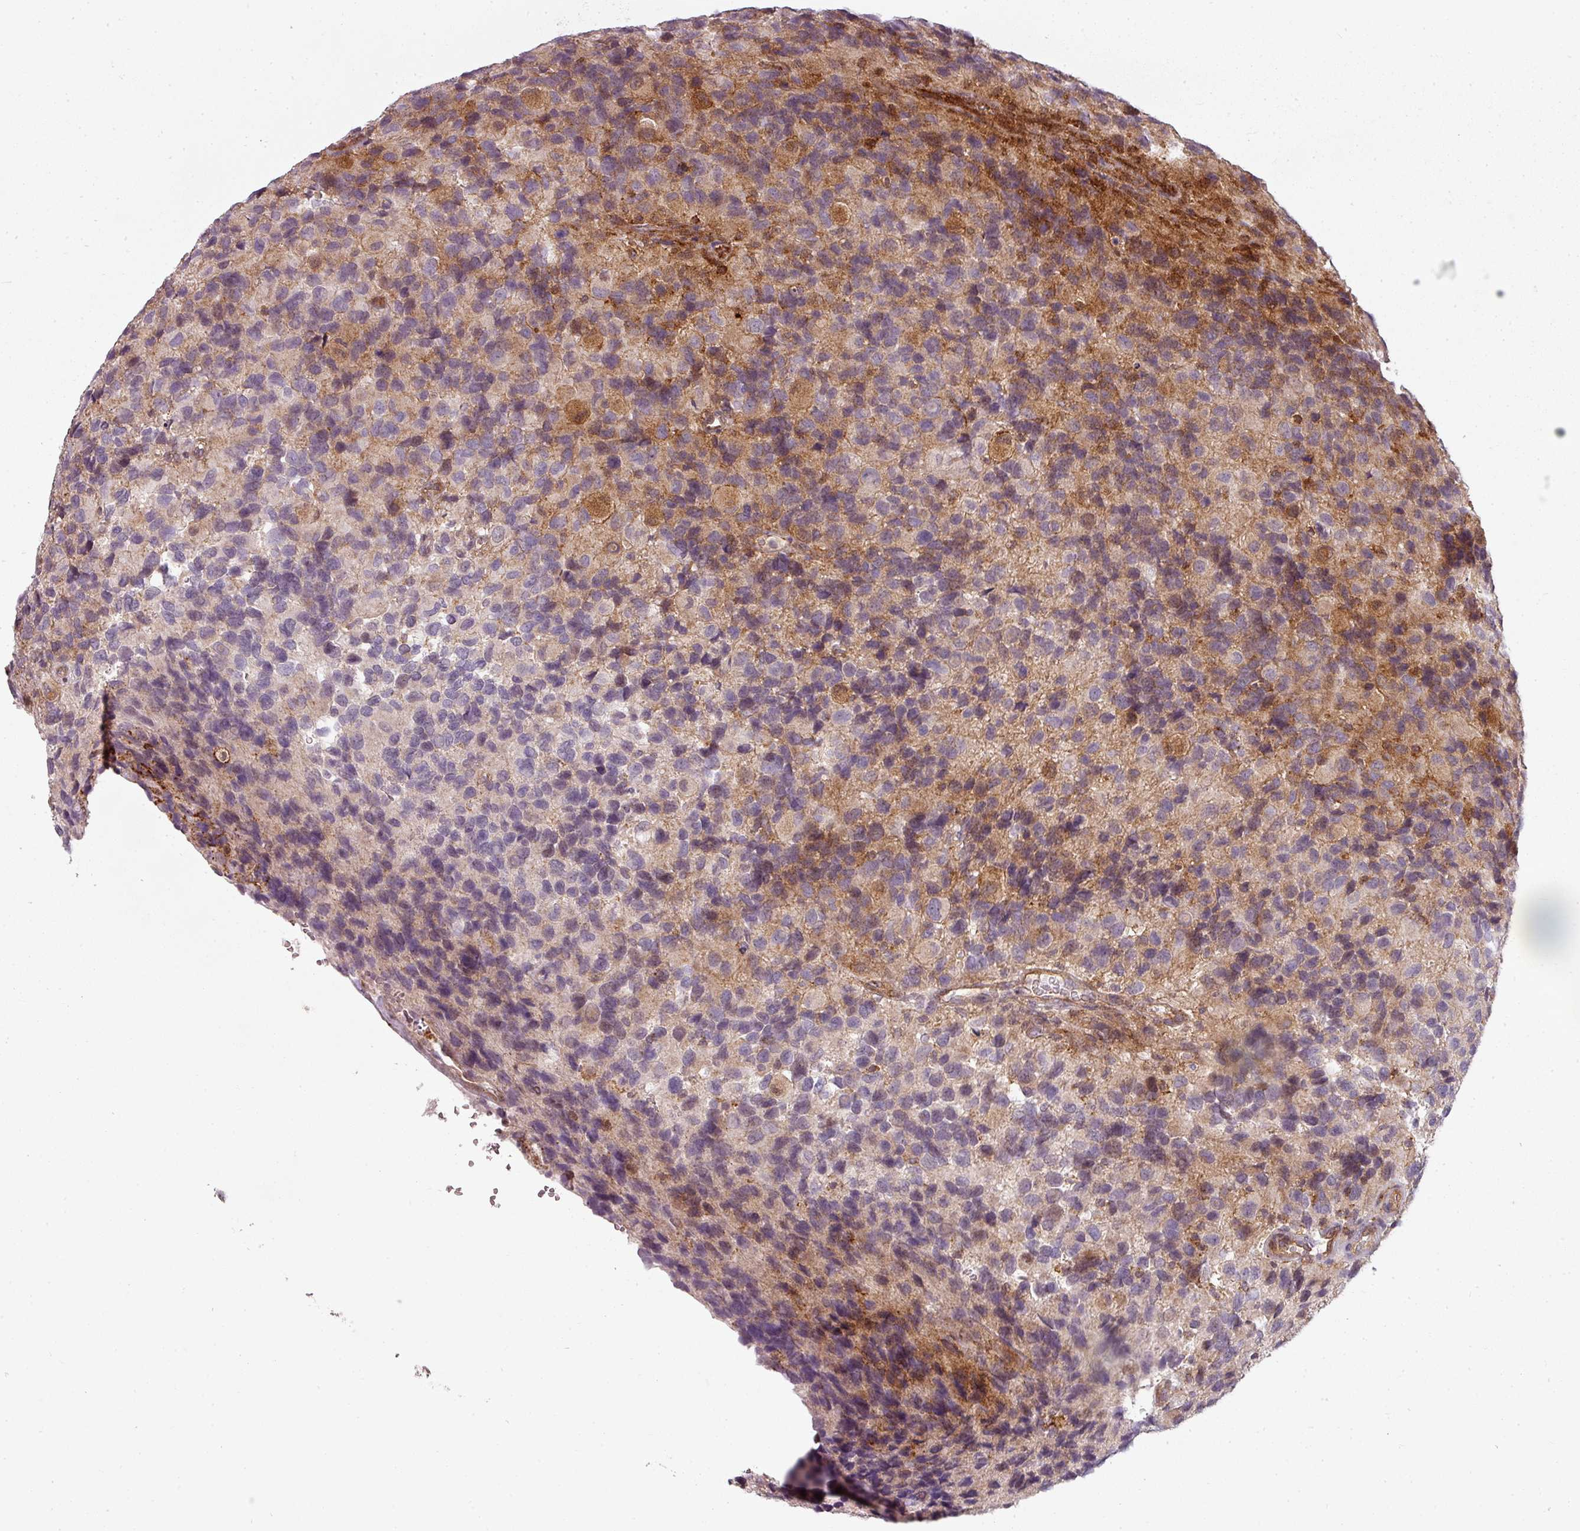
{"staining": {"intensity": "weak", "quantity": "<25%", "location": "cytoplasmic/membranous"}, "tissue": "glioma", "cell_type": "Tumor cells", "image_type": "cancer", "snomed": [{"axis": "morphology", "description": "Glioma, malignant, High grade"}, {"axis": "topography", "description": "Brain"}], "caption": "Immunohistochemical staining of glioma shows no significant expression in tumor cells.", "gene": "CLIC1", "patient": {"sex": "male", "age": 77}}